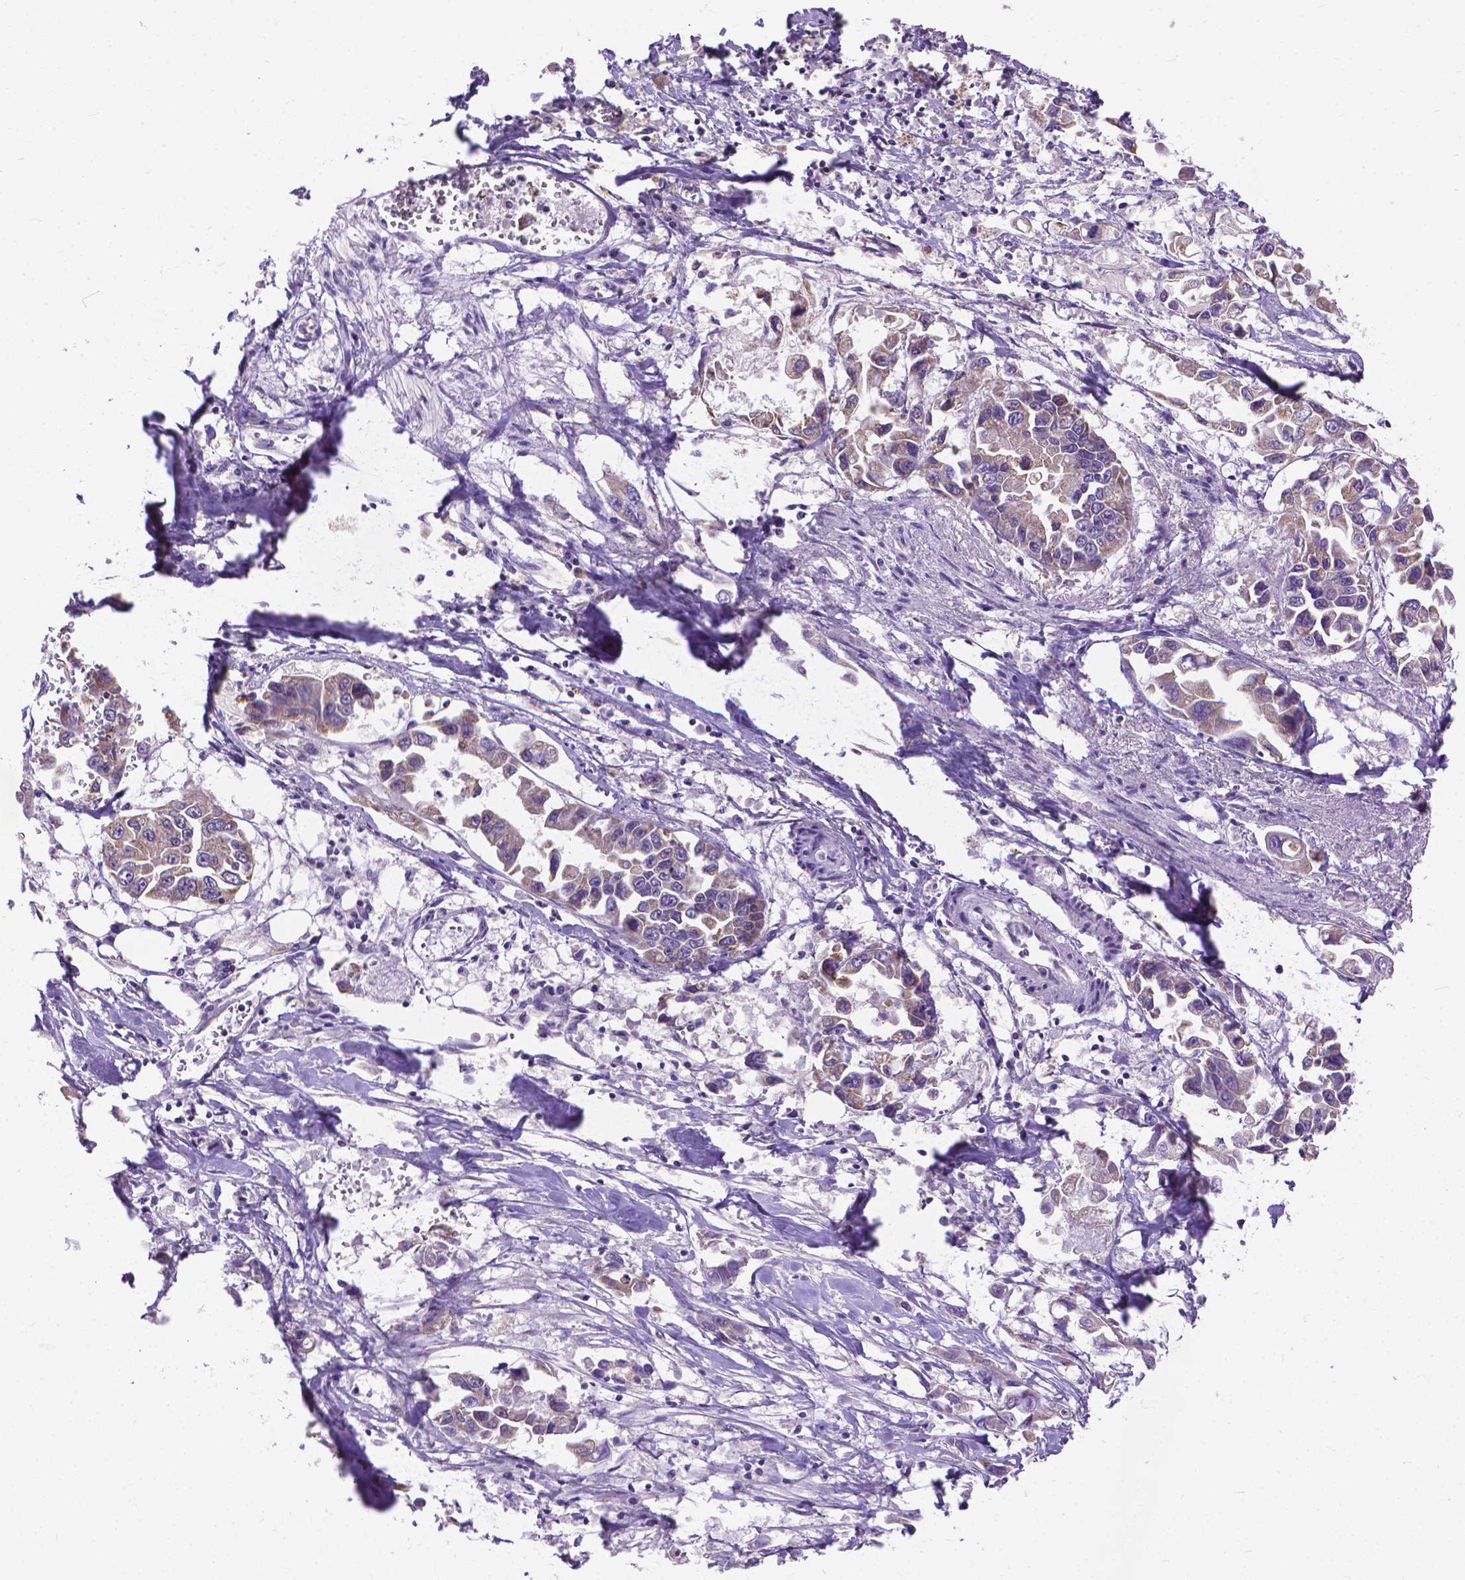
{"staining": {"intensity": "weak", "quantity": "25%-75%", "location": "cytoplasmic/membranous"}, "tissue": "pancreatic cancer", "cell_type": "Tumor cells", "image_type": "cancer", "snomed": [{"axis": "morphology", "description": "Adenocarcinoma, NOS"}, {"axis": "topography", "description": "Pancreas"}], "caption": "Immunohistochemistry histopathology image of neoplastic tissue: human pancreatic adenocarcinoma stained using immunohistochemistry reveals low levels of weak protein expression localized specifically in the cytoplasmic/membranous of tumor cells, appearing as a cytoplasmic/membranous brown color.", "gene": "SYN1", "patient": {"sex": "female", "age": 83}}